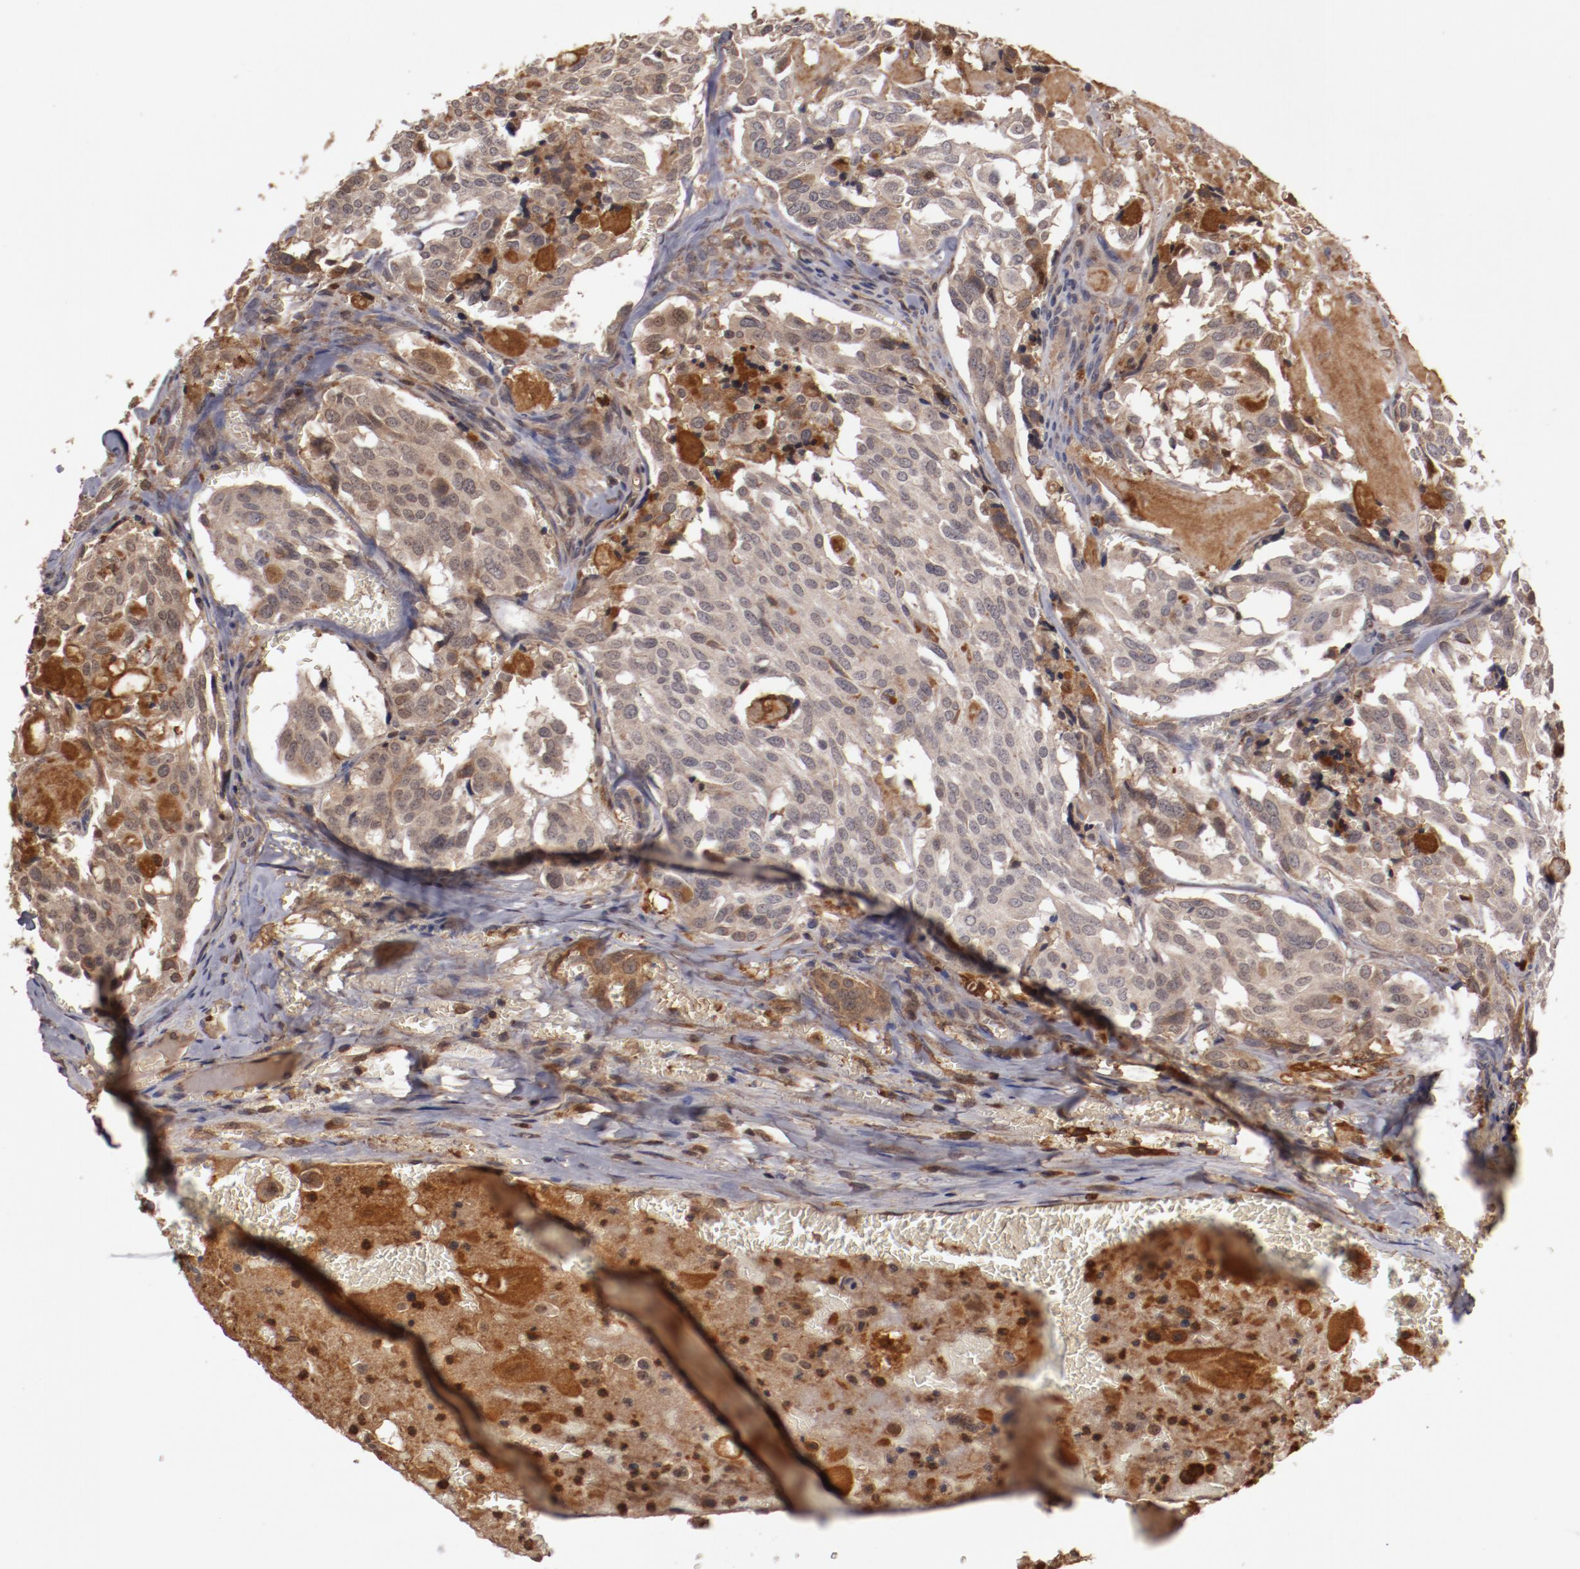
{"staining": {"intensity": "weak", "quantity": ">75%", "location": "cytoplasmic/membranous"}, "tissue": "thyroid cancer", "cell_type": "Tumor cells", "image_type": "cancer", "snomed": [{"axis": "morphology", "description": "Carcinoma, NOS"}, {"axis": "morphology", "description": "Carcinoid, malignant, NOS"}, {"axis": "topography", "description": "Thyroid gland"}], "caption": "A brown stain shows weak cytoplasmic/membranous expression of a protein in human thyroid cancer tumor cells.", "gene": "SERPINA7", "patient": {"sex": "male", "age": 33}}